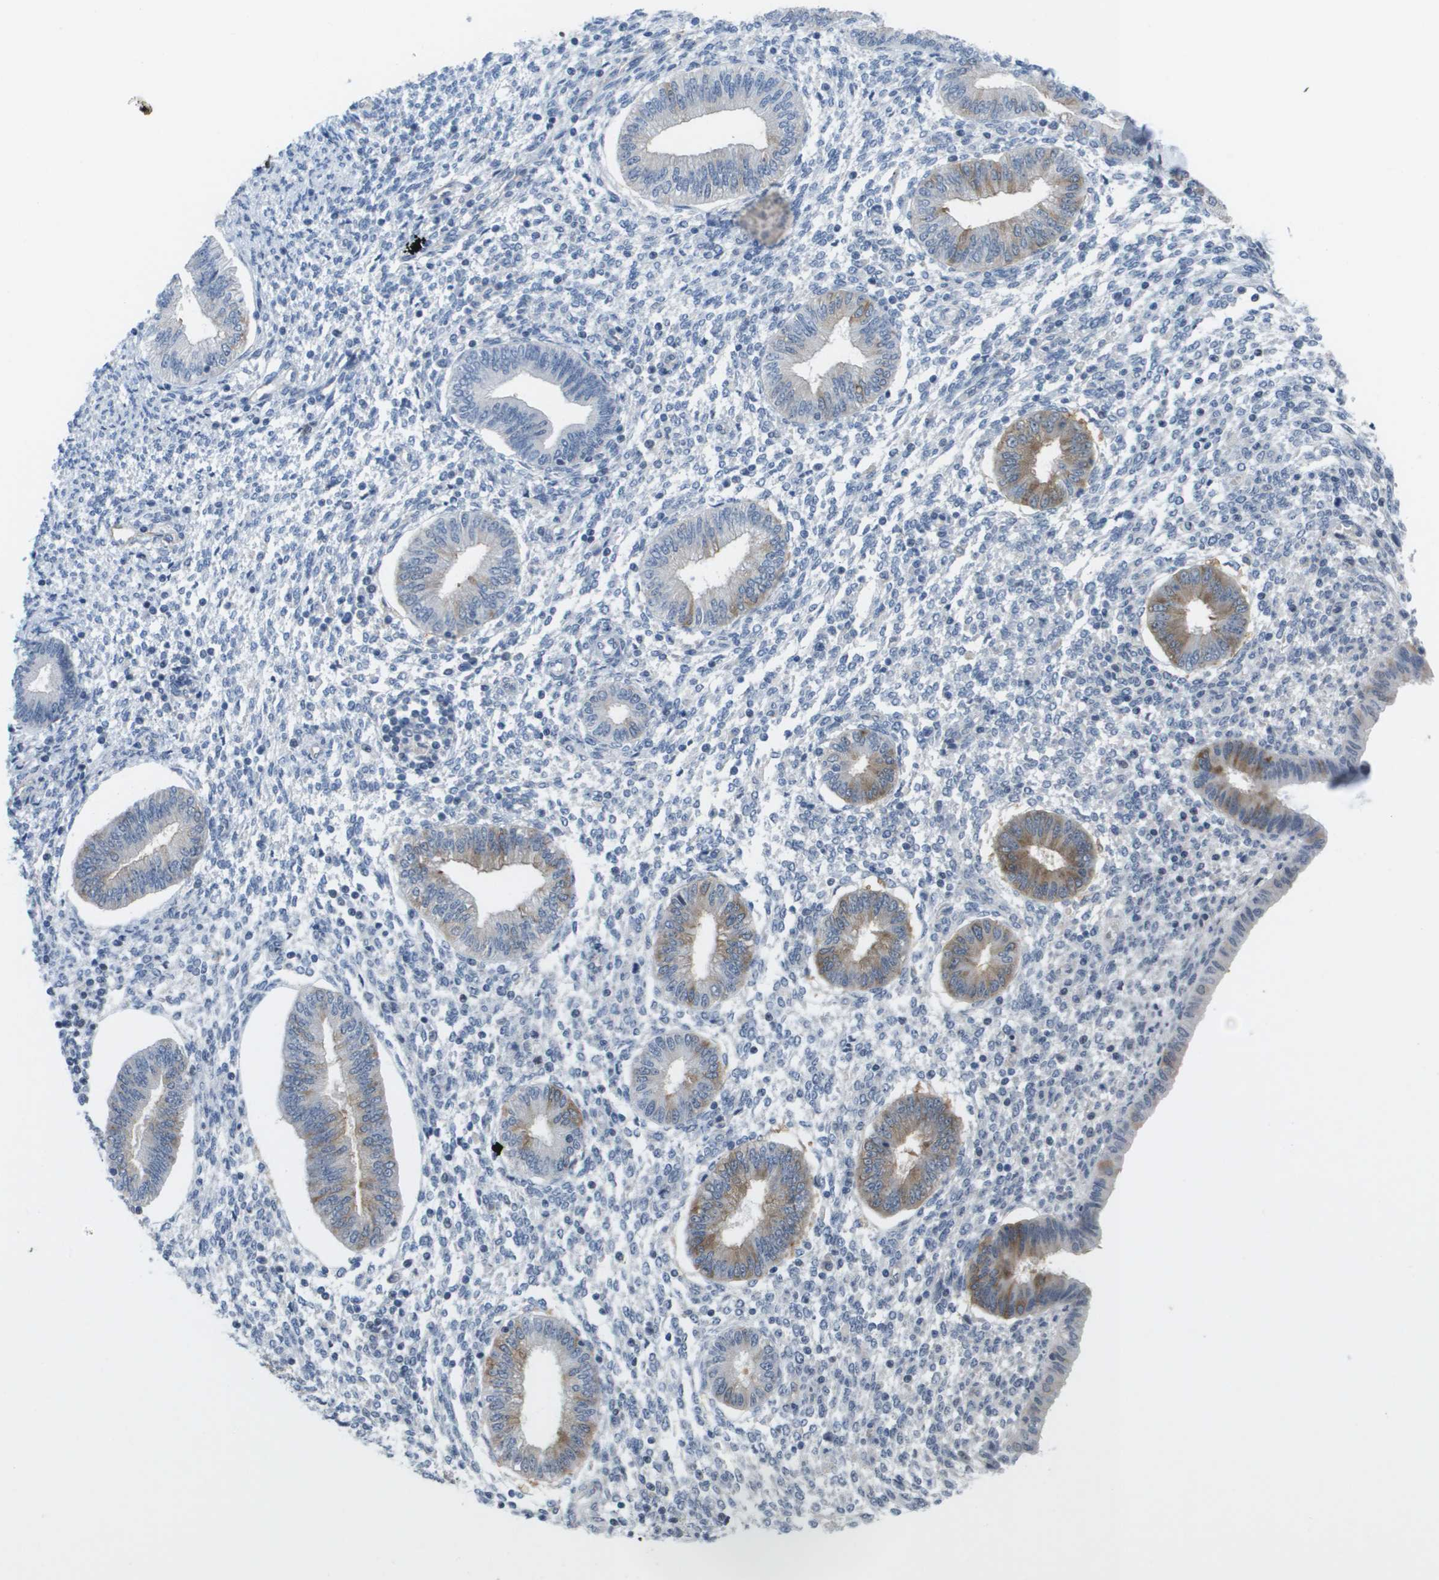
{"staining": {"intensity": "negative", "quantity": "none", "location": "none"}, "tissue": "endometrium", "cell_type": "Cells in endometrial stroma", "image_type": "normal", "snomed": [{"axis": "morphology", "description": "Normal tissue, NOS"}, {"axis": "topography", "description": "Endometrium"}], "caption": "The immunohistochemistry (IHC) photomicrograph has no significant expression in cells in endometrial stroma of endometrium.", "gene": "MARCHF8", "patient": {"sex": "female", "age": 50}}